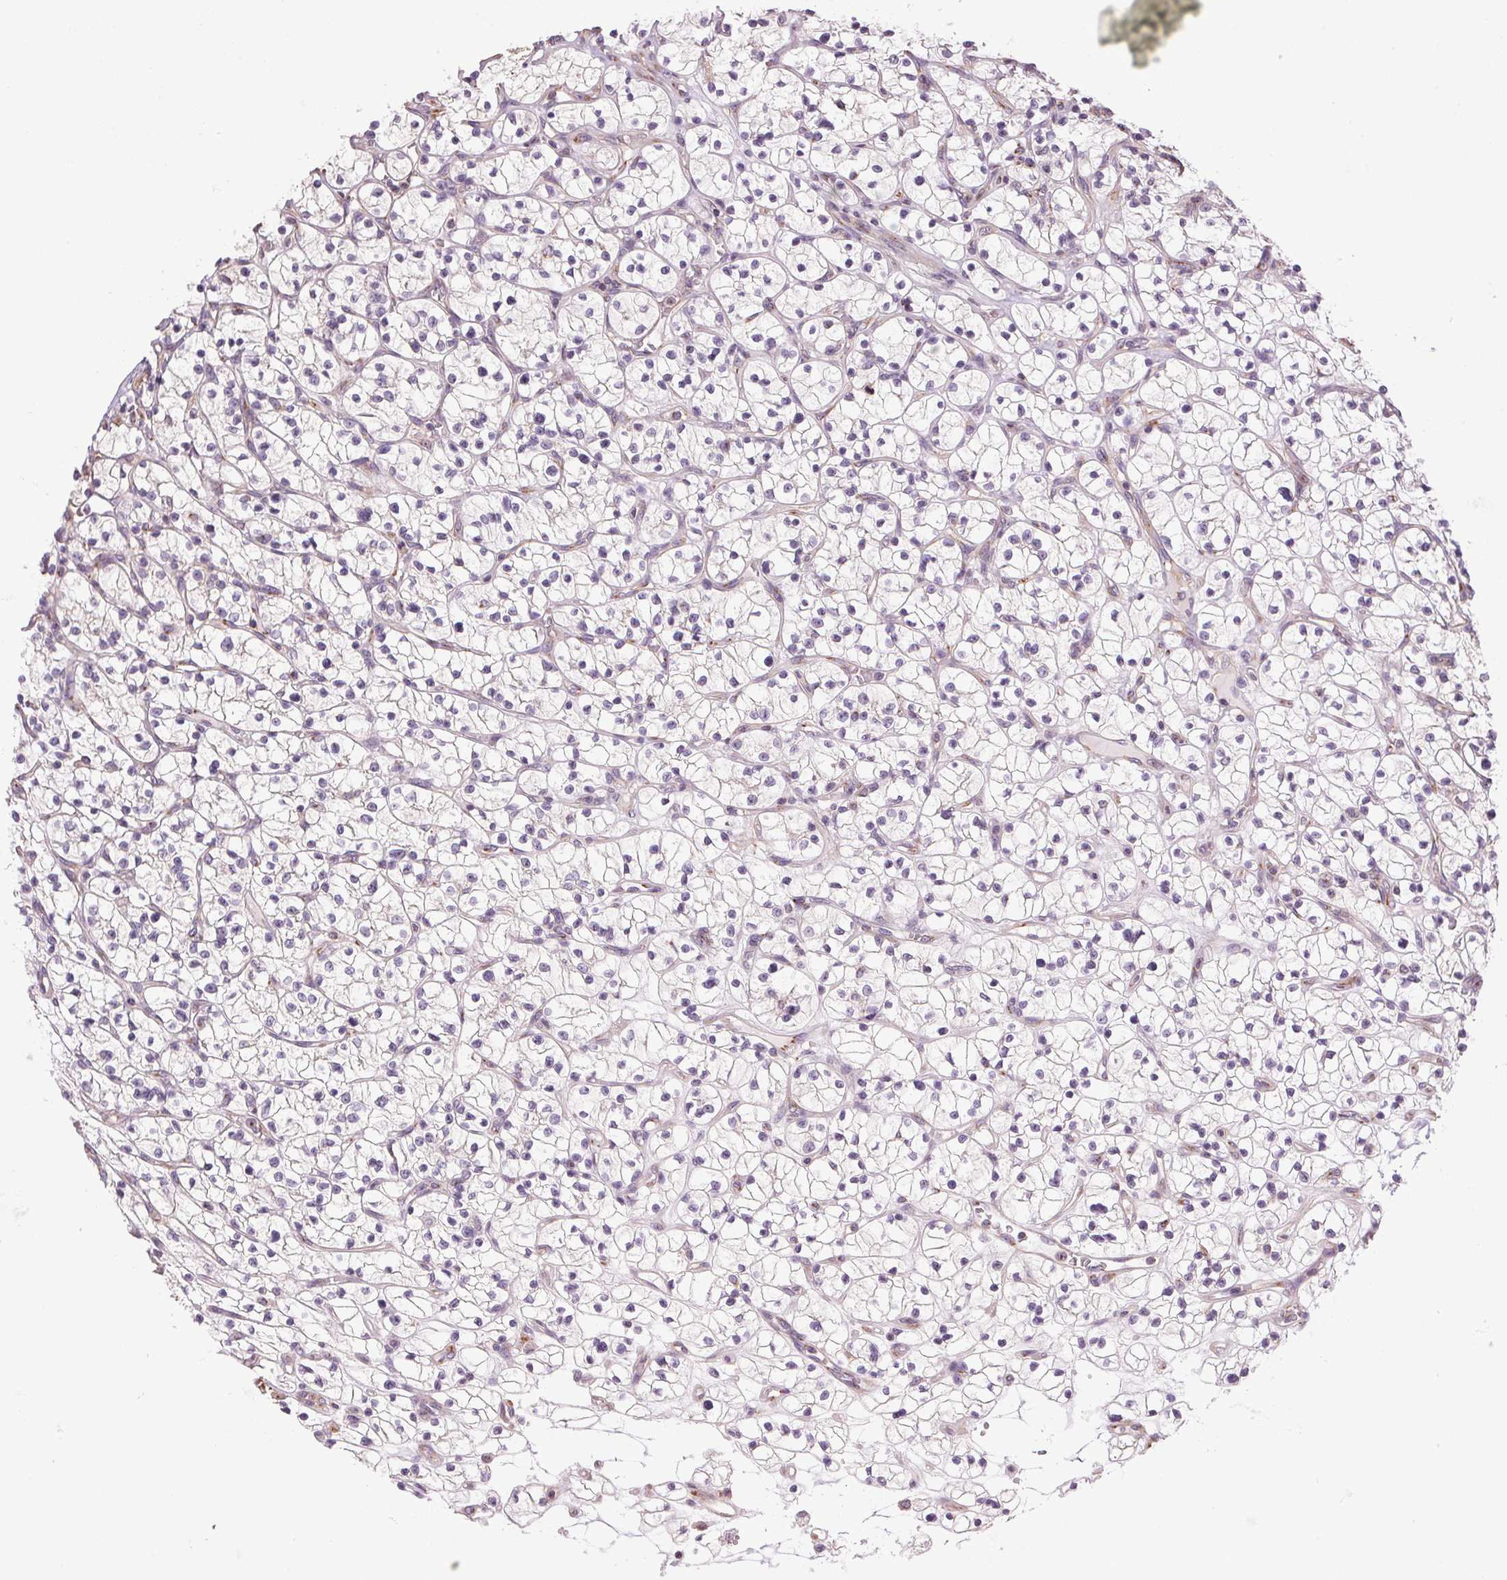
{"staining": {"intensity": "negative", "quantity": "none", "location": "none"}, "tissue": "renal cancer", "cell_type": "Tumor cells", "image_type": "cancer", "snomed": [{"axis": "morphology", "description": "Adenocarcinoma, NOS"}, {"axis": "topography", "description": "Kidney"}], "caption": "An IHC image of renal cancer is shown. There is no staining in tumor cells of renal cancer.", "gene": "GOLPH3", "patient": {"sex": "female", "age": 64}}